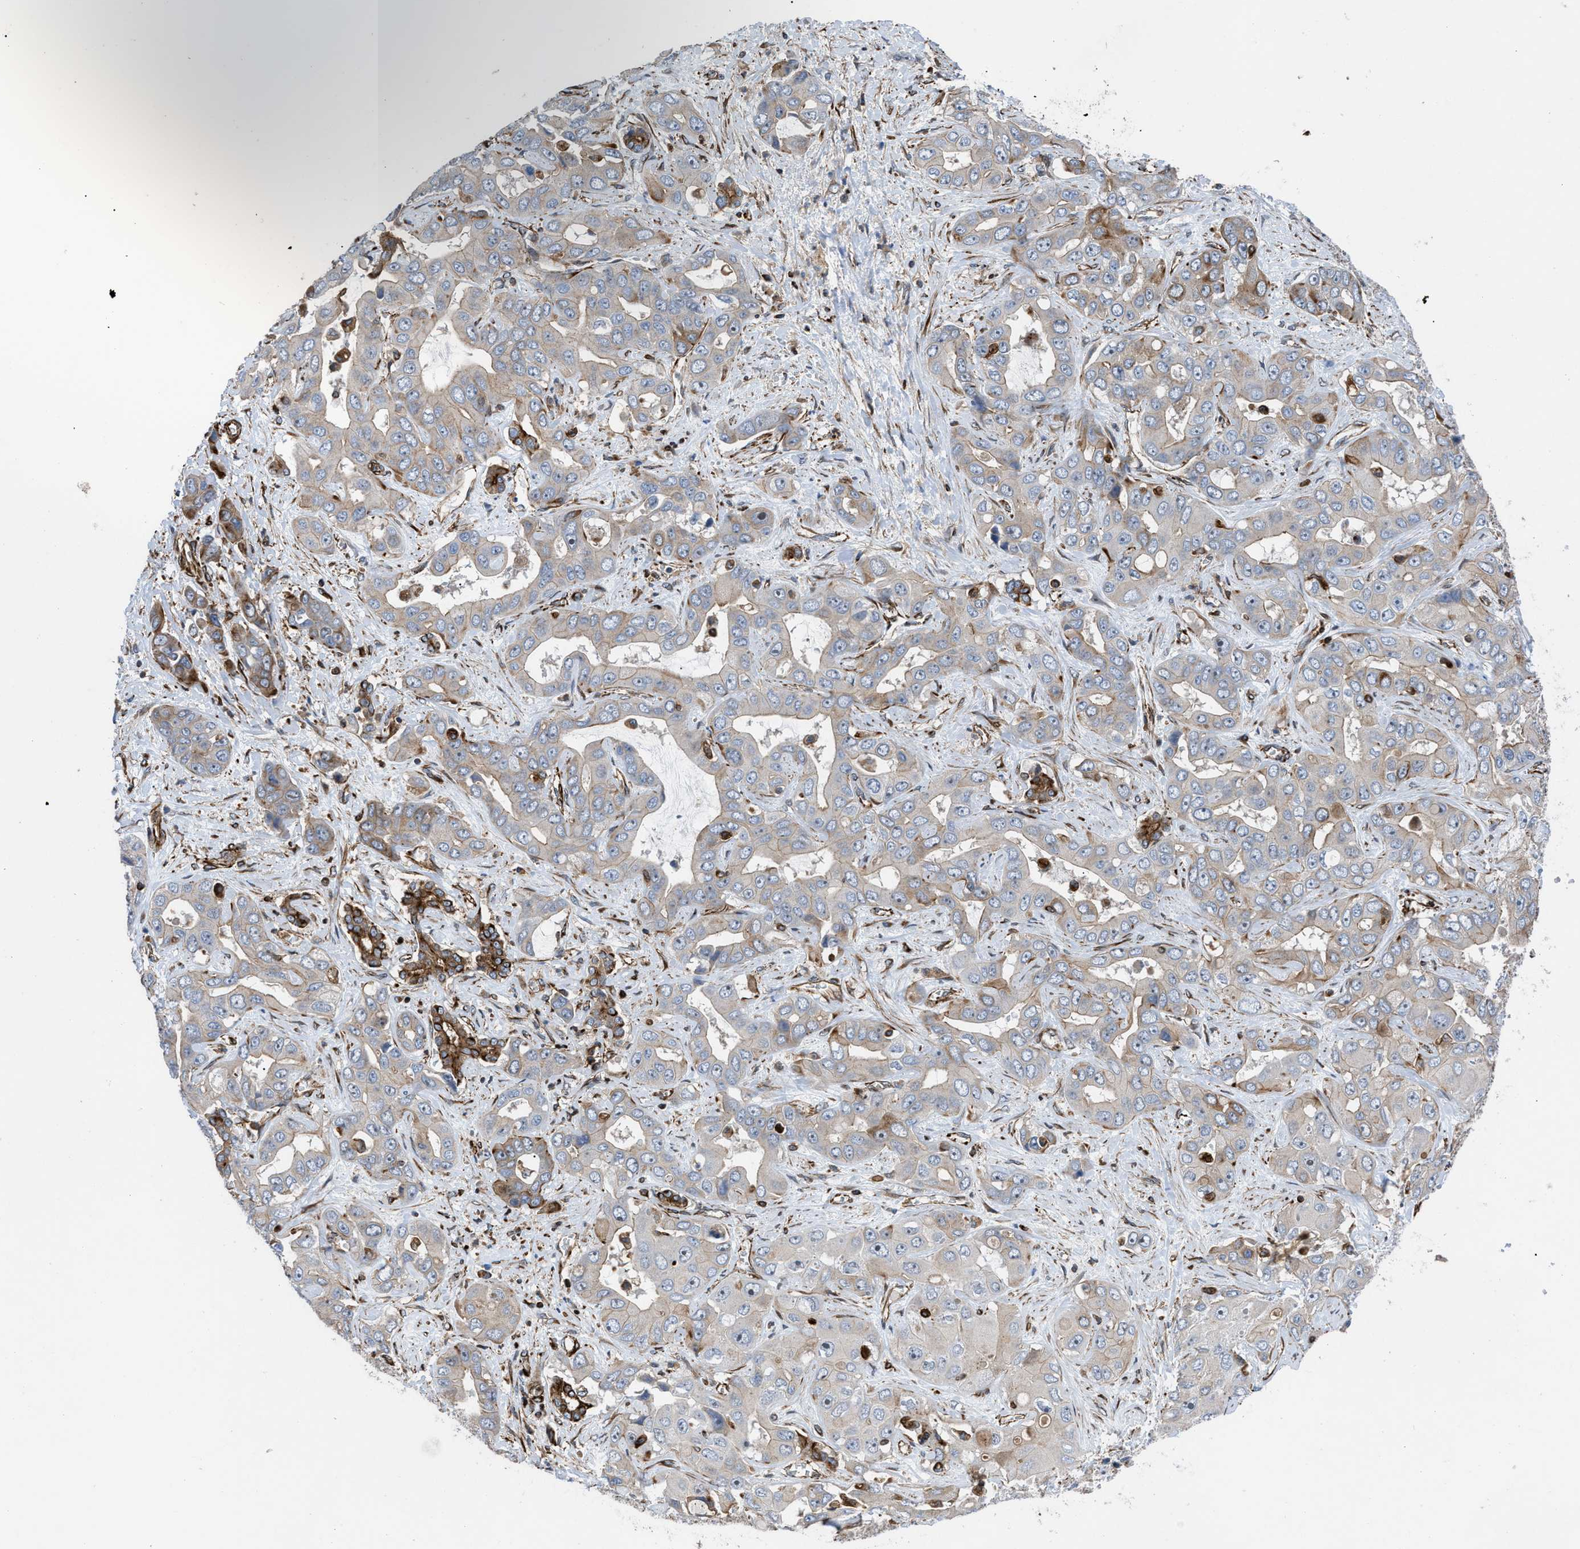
{"staining": {"intensity": "weak", "quantity": "25%-75%", "location": "cytoplasmic/membranous"}, "tissue": "liver cancer", "cell_type": "Tumor cells", "image_type": "cancer", "snomed": [{"axis": "morphology", "description": "Cholangiocarcinoma"}, {"axis": "topography", "description": "Liver"}], "caption": "Liver cancer (cholangiocarcinoma) tissue reveals weak cytoplasmic/membranous expression in about 25%-75% of tumor cells, visualized by immunohistochemistry.", "gene": "PTPRE", "patient": {"sex": "female", "age": 52}}